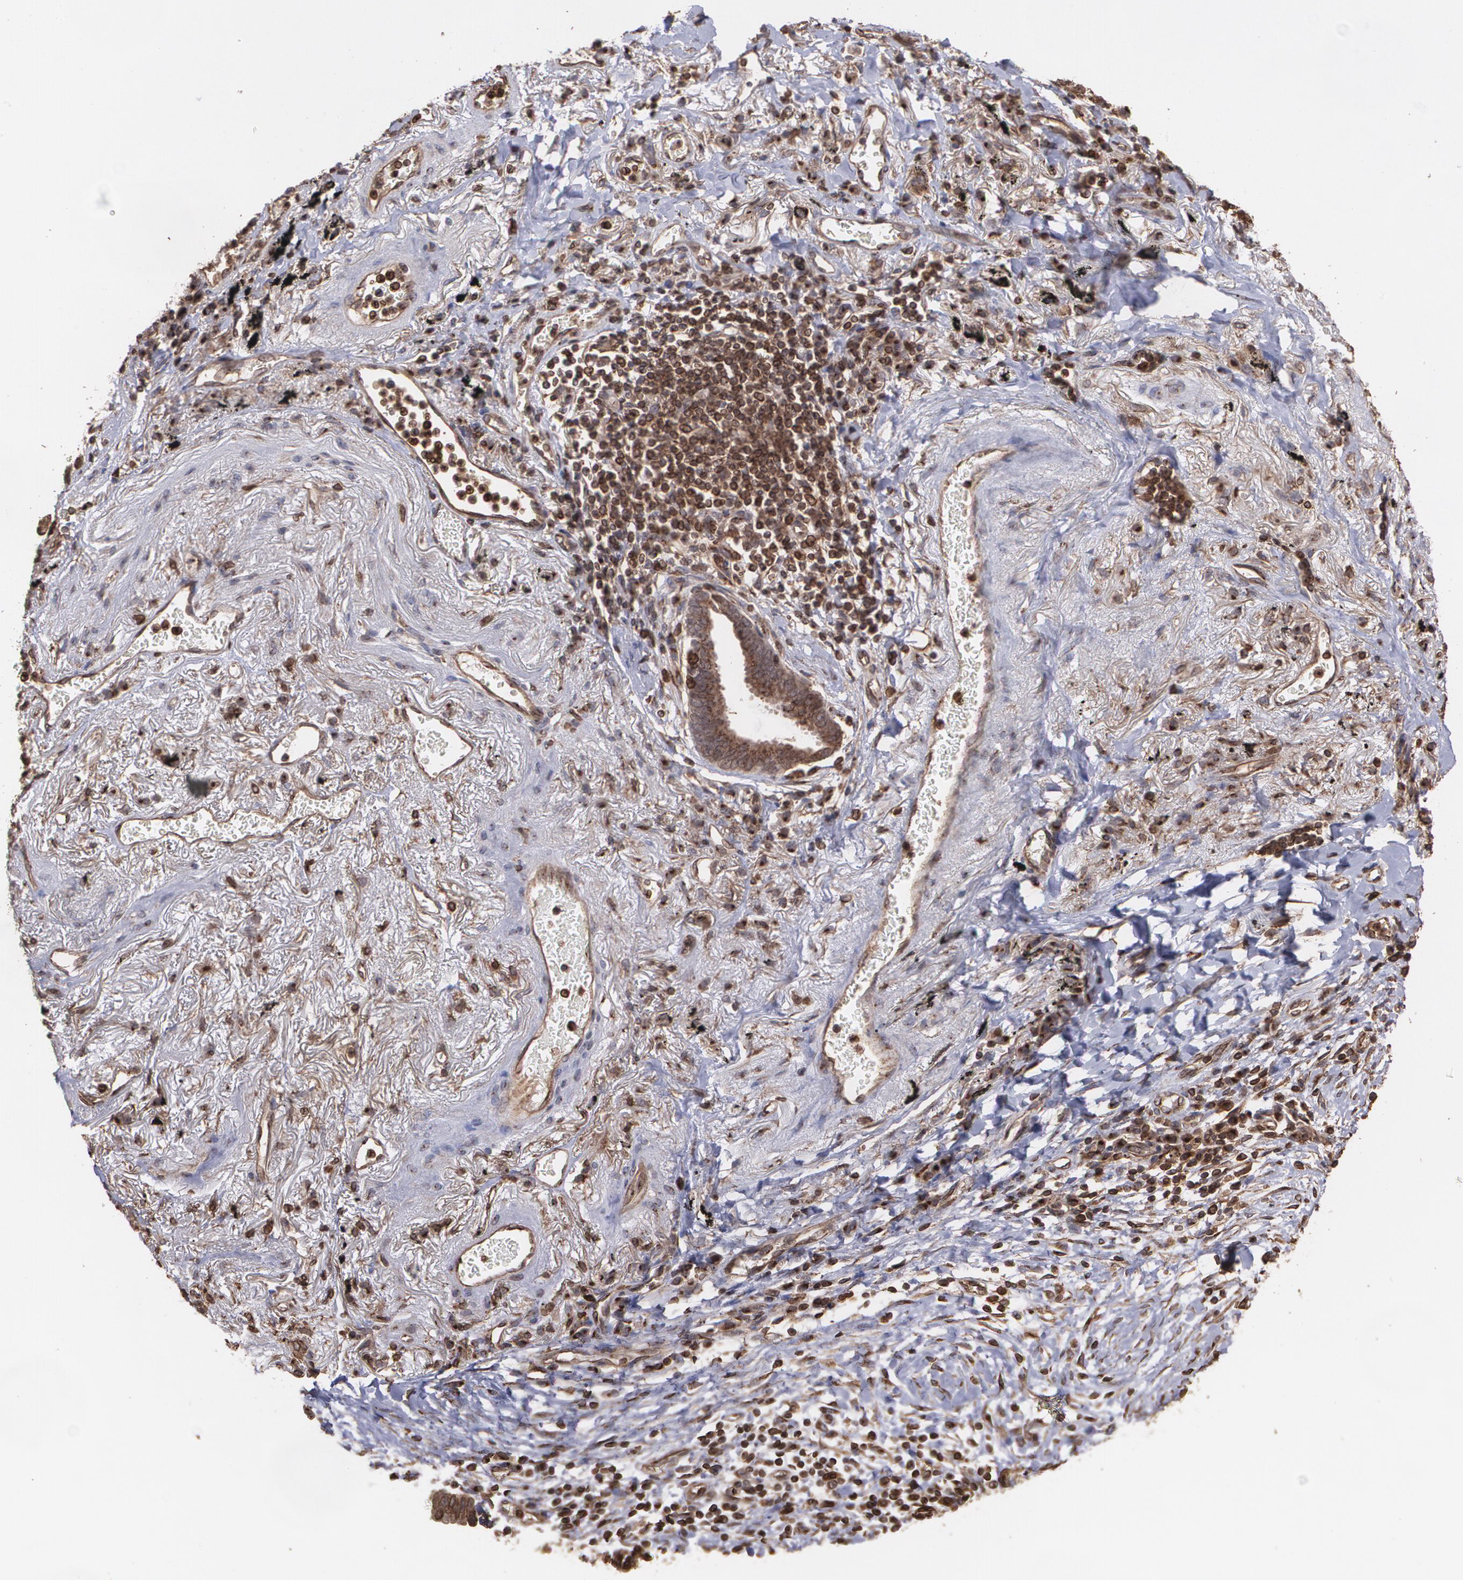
{"staining": {"intensity": "moderate", "quantity": ">75%", "location": "cytoplasmic/membranous"}, "tissue": "lung cancer", "cell_type": "Tumor cells", "image_type": "cancer", "snomed": [{"axis": "morphology", "description": "Adenocarcinoma, NOS"}, {"axis": "topography", "description": "Lung"}], "caption": "Human adenocarcinoma (lung) stained with a brown dye shows moderate cytoplasmic/membranous positive positivity in about >75% of tumor cells.", "gene": "TRIP11", "patient": {"sex": "female", "age": 64}}